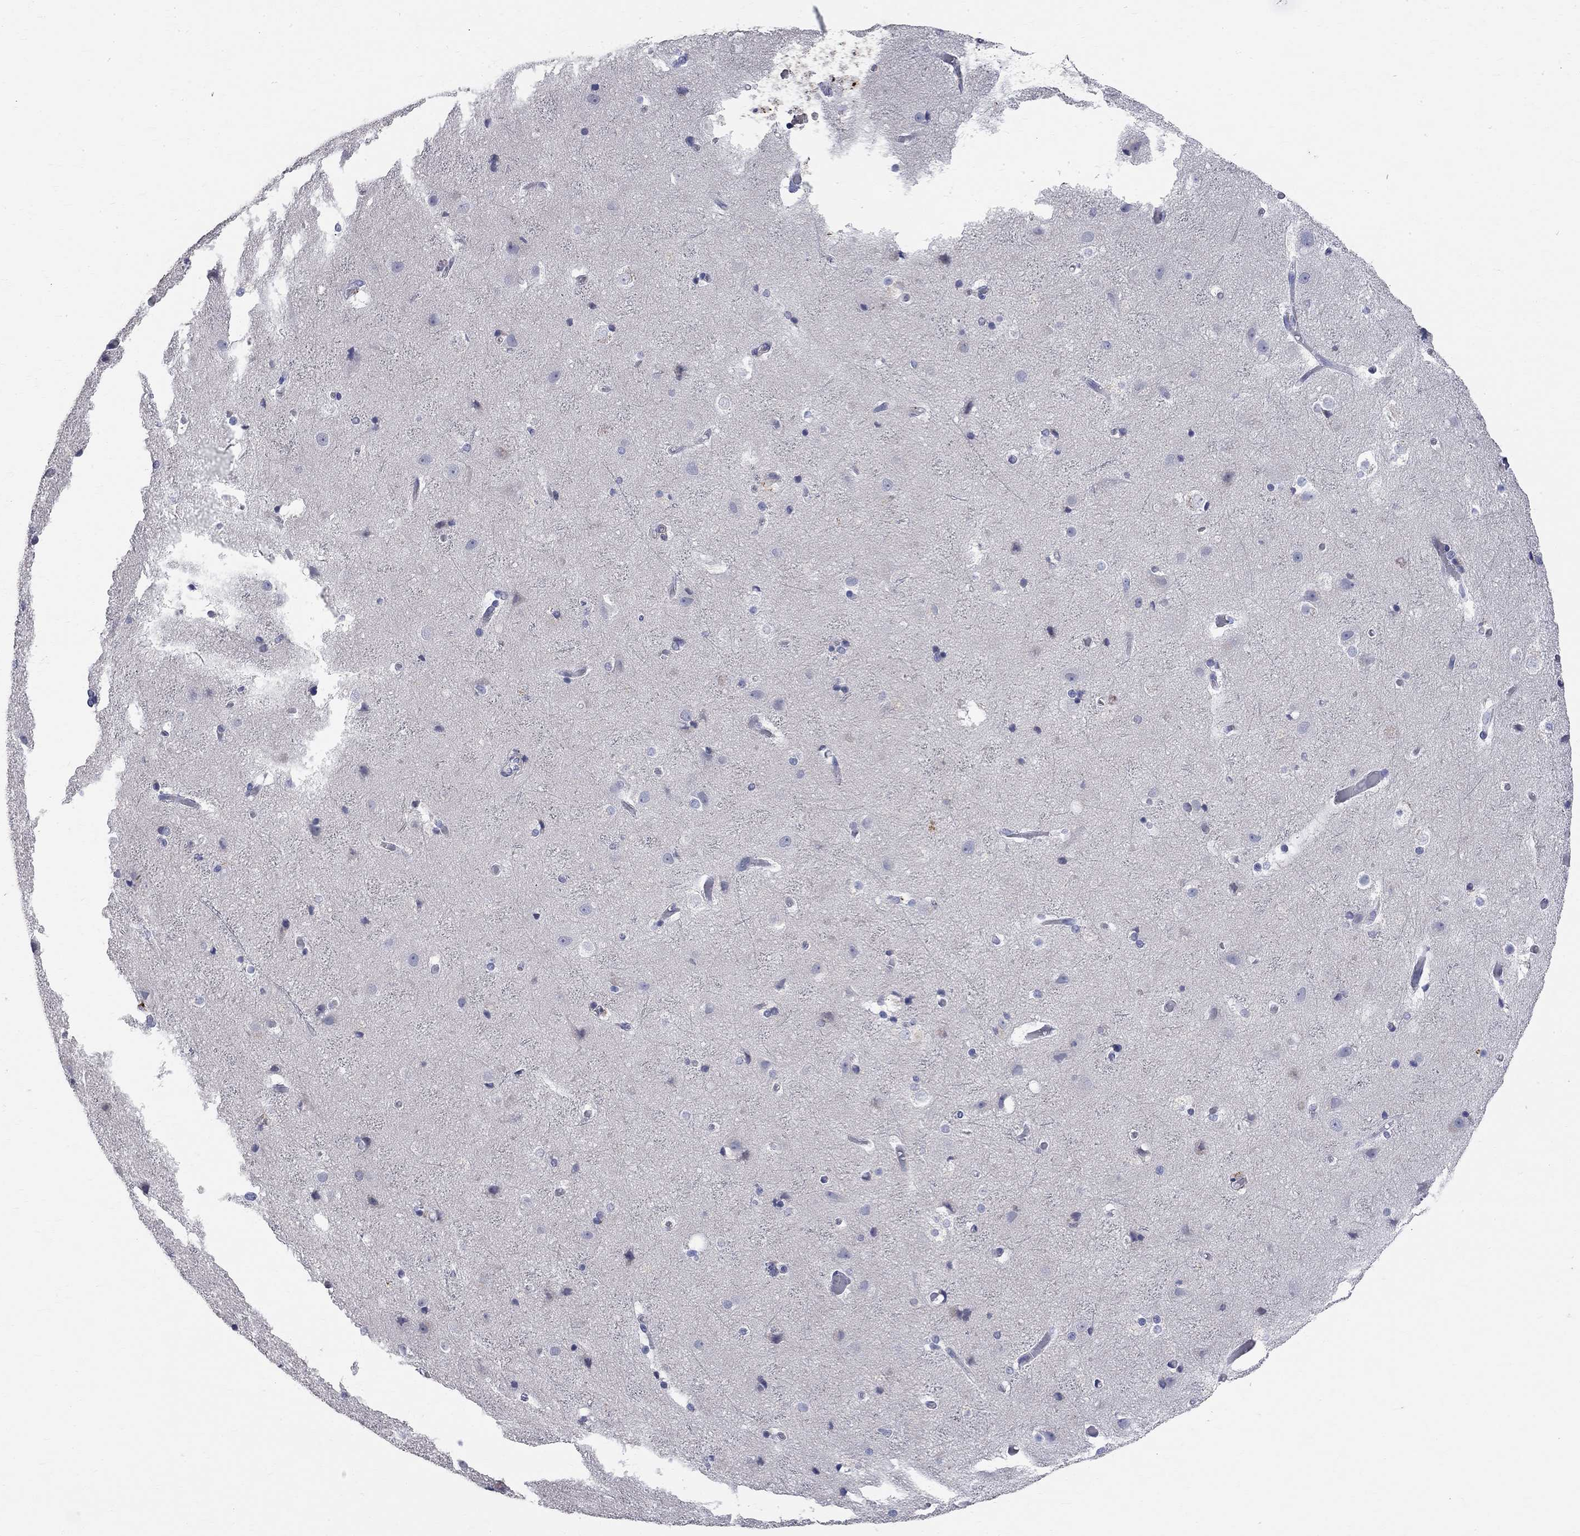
{"staining": {"intensity": "negative", "quantity": "none", "location": "none"}, "tissue": "cerebral cortex", "cell_type": "Endothelial cells", "image_type": "normal", "snomed": [{"axis": "morphology", "description": "Normal tissue, NOS"}, {"axis": "topography", "description": "Cerebral cortex"}], "caption": "This micrograph is of normal cerebral cortex stained with immunohistochemistry (IHC) to label a protein in brown with the nuclei are counter-stained blue. There is no staining in endothelial cells.", "gene": "ACSL1", "patient": {"sex": "female", "age": 52}}